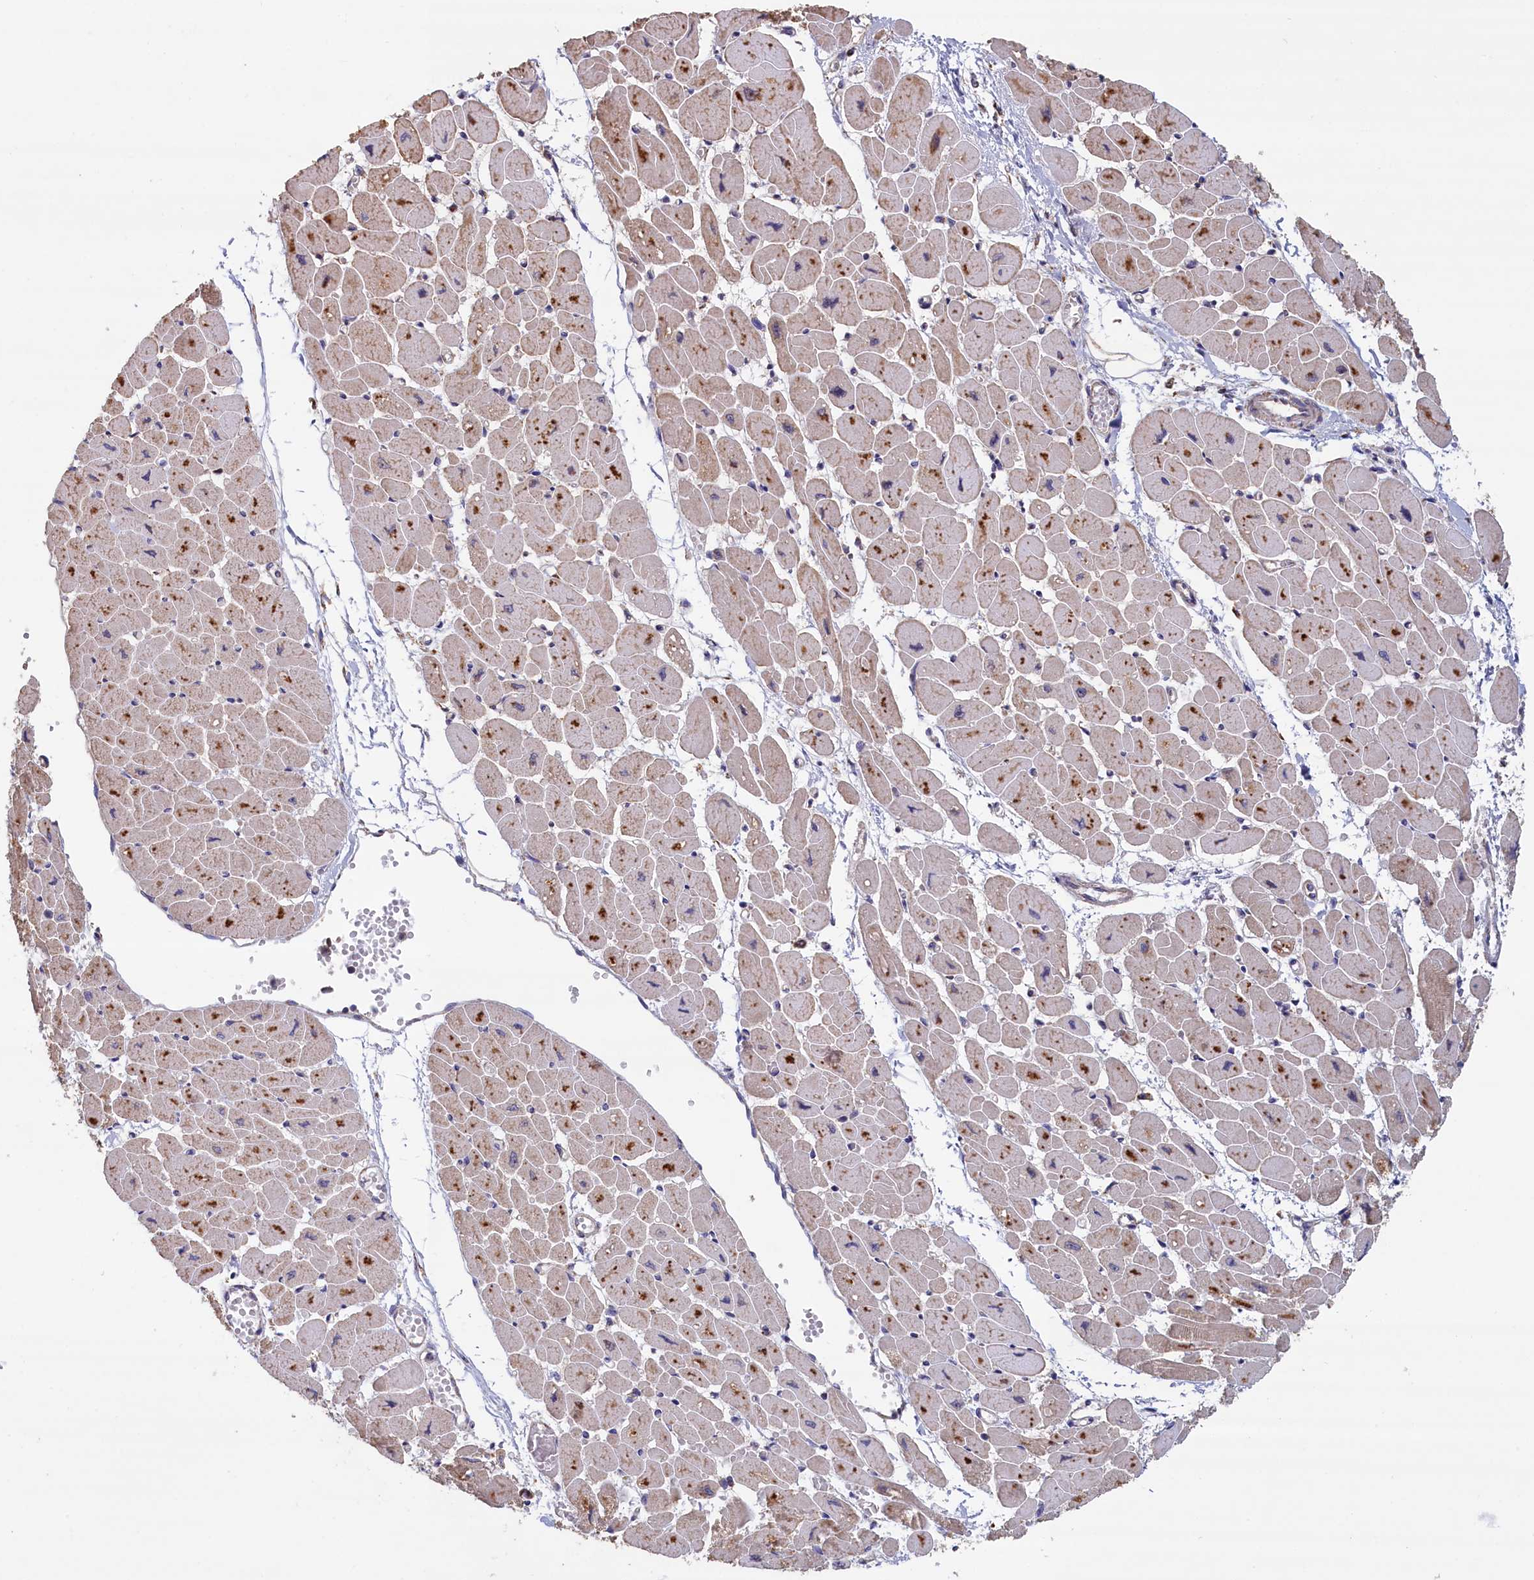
{"staining": {"intensity": "moderate", "quantity": "25%-75%", "location": "cytoplasmic/membranous"}, "tissue": "heart muscle", "cell_type": "Cardiomyocytes", "image_type": "normal", "snomed": [{"axis": "morphology", "description": "Normal tissue, NOS"}, {"axis": "topography", "description": "Heart"}], "caption": "Immunohistochemistry (IHC) micrograph of normal human heart muscle stained for a protein (brown), which exhibits medium levels of moderate cytoplasmic/membranous positivity in approximately 25%-75% of cardiomyocytes.", "gene": "ENSG00000269825", "patient": {"sex": "female", "age": 54}}